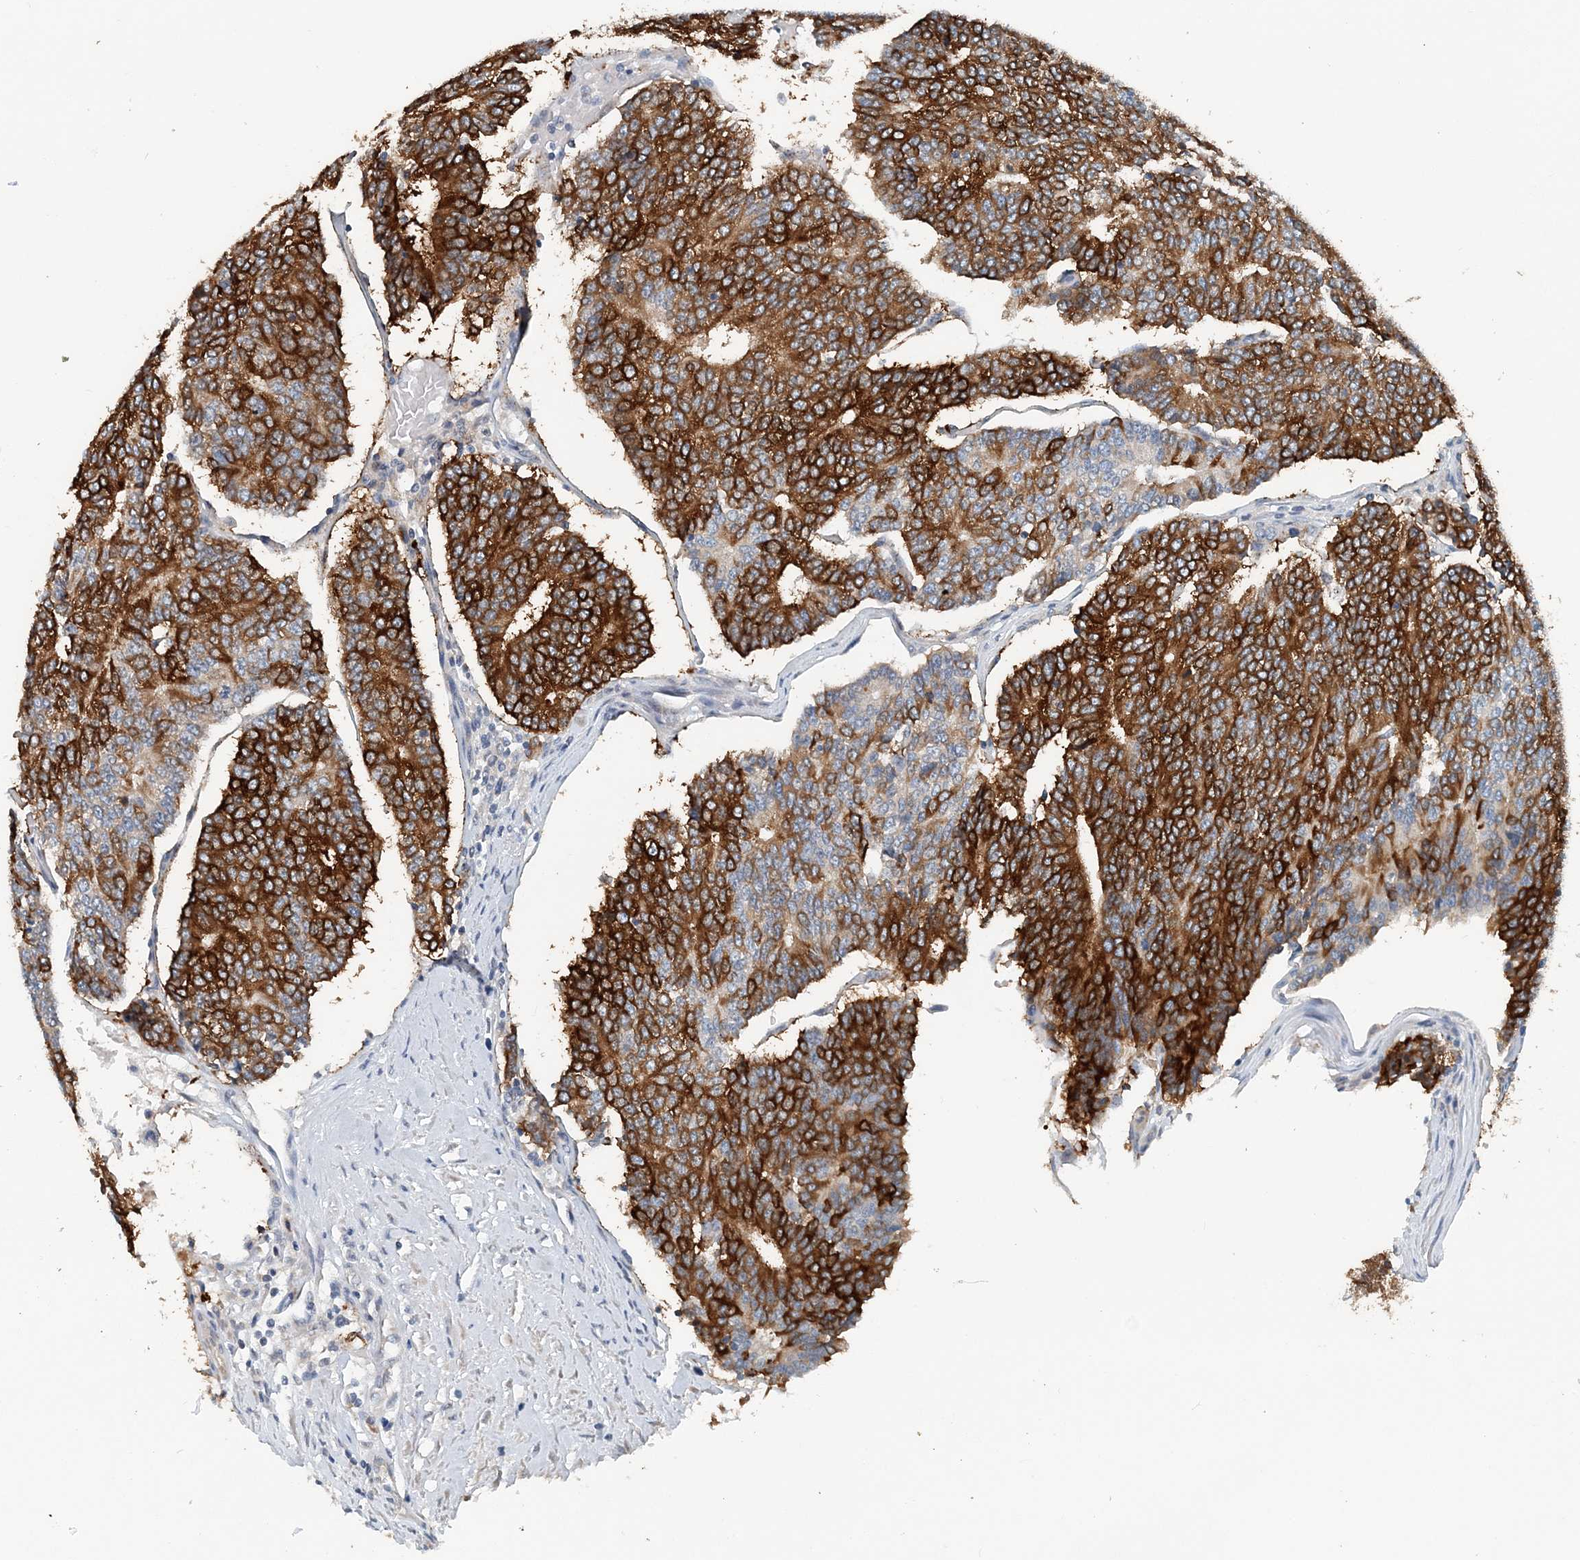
{"staining": {"intensity": "strong", "quantity": ">75%", "location": "cytoplasmic/membranous"}, "tissue": "prostate cancer", "cell_type": "Tumor cells", "image_type": "cancer", "snomed": [{"axis": "morphology", "description": "Normal tissue, NOS"}, {"axis": "morphology", "description": "Adenocarcinoma, High grade"}, {"axis": "topography", "description": "Prostate"}, {"axis": "topography", "description": "Seminal veicle"}], "caption": "About >75% of tumor cells in human prostate cancer (adenocarcinoma (high-grade)) display strong cytoplasmic/membranous protein expression as visualized by brown immunohistochemical staining.", "gene": "EEF1A2", "patient": {"sex": "male", "age": 55}}